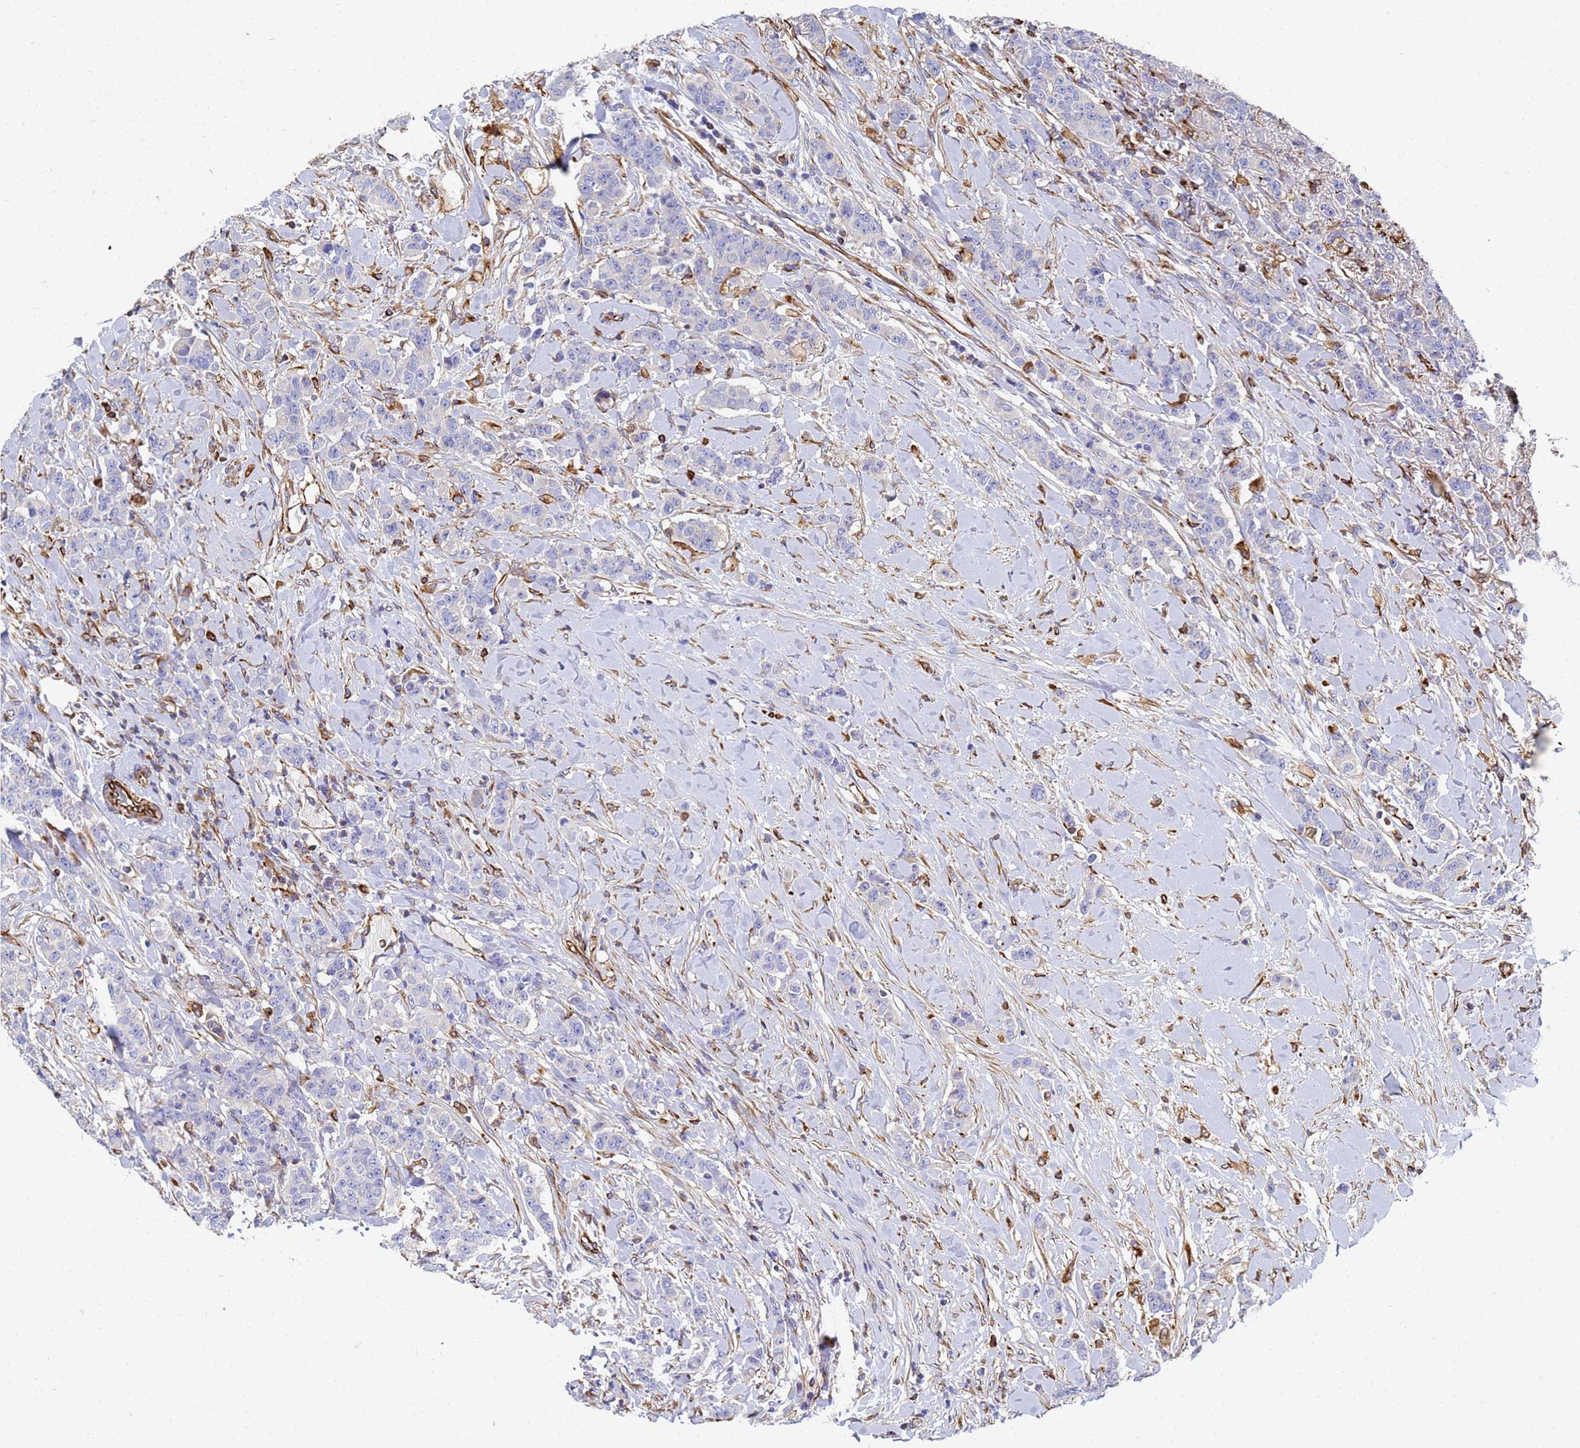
{"staining": {"intensity": "negative", "quantity": "none", "location": "none"}, "tissue": "breast cancer", "cell_type": "Tumor cells", "image_type": "cancer", "snomed": [{"axis": "morphology", "description": "Duct carcinoma"}, {"axis": "topography", "description": "Breast"}], "caption": "Breast cancer (intraductal carcinoma) was stained to show a protein in brown. There is no significant expression in tumor cells. (DAB IHC visualized using brightfield microscopy, high magnification).", "gene": "SYT13", "patient": {"sex": "female", "age": 40}}